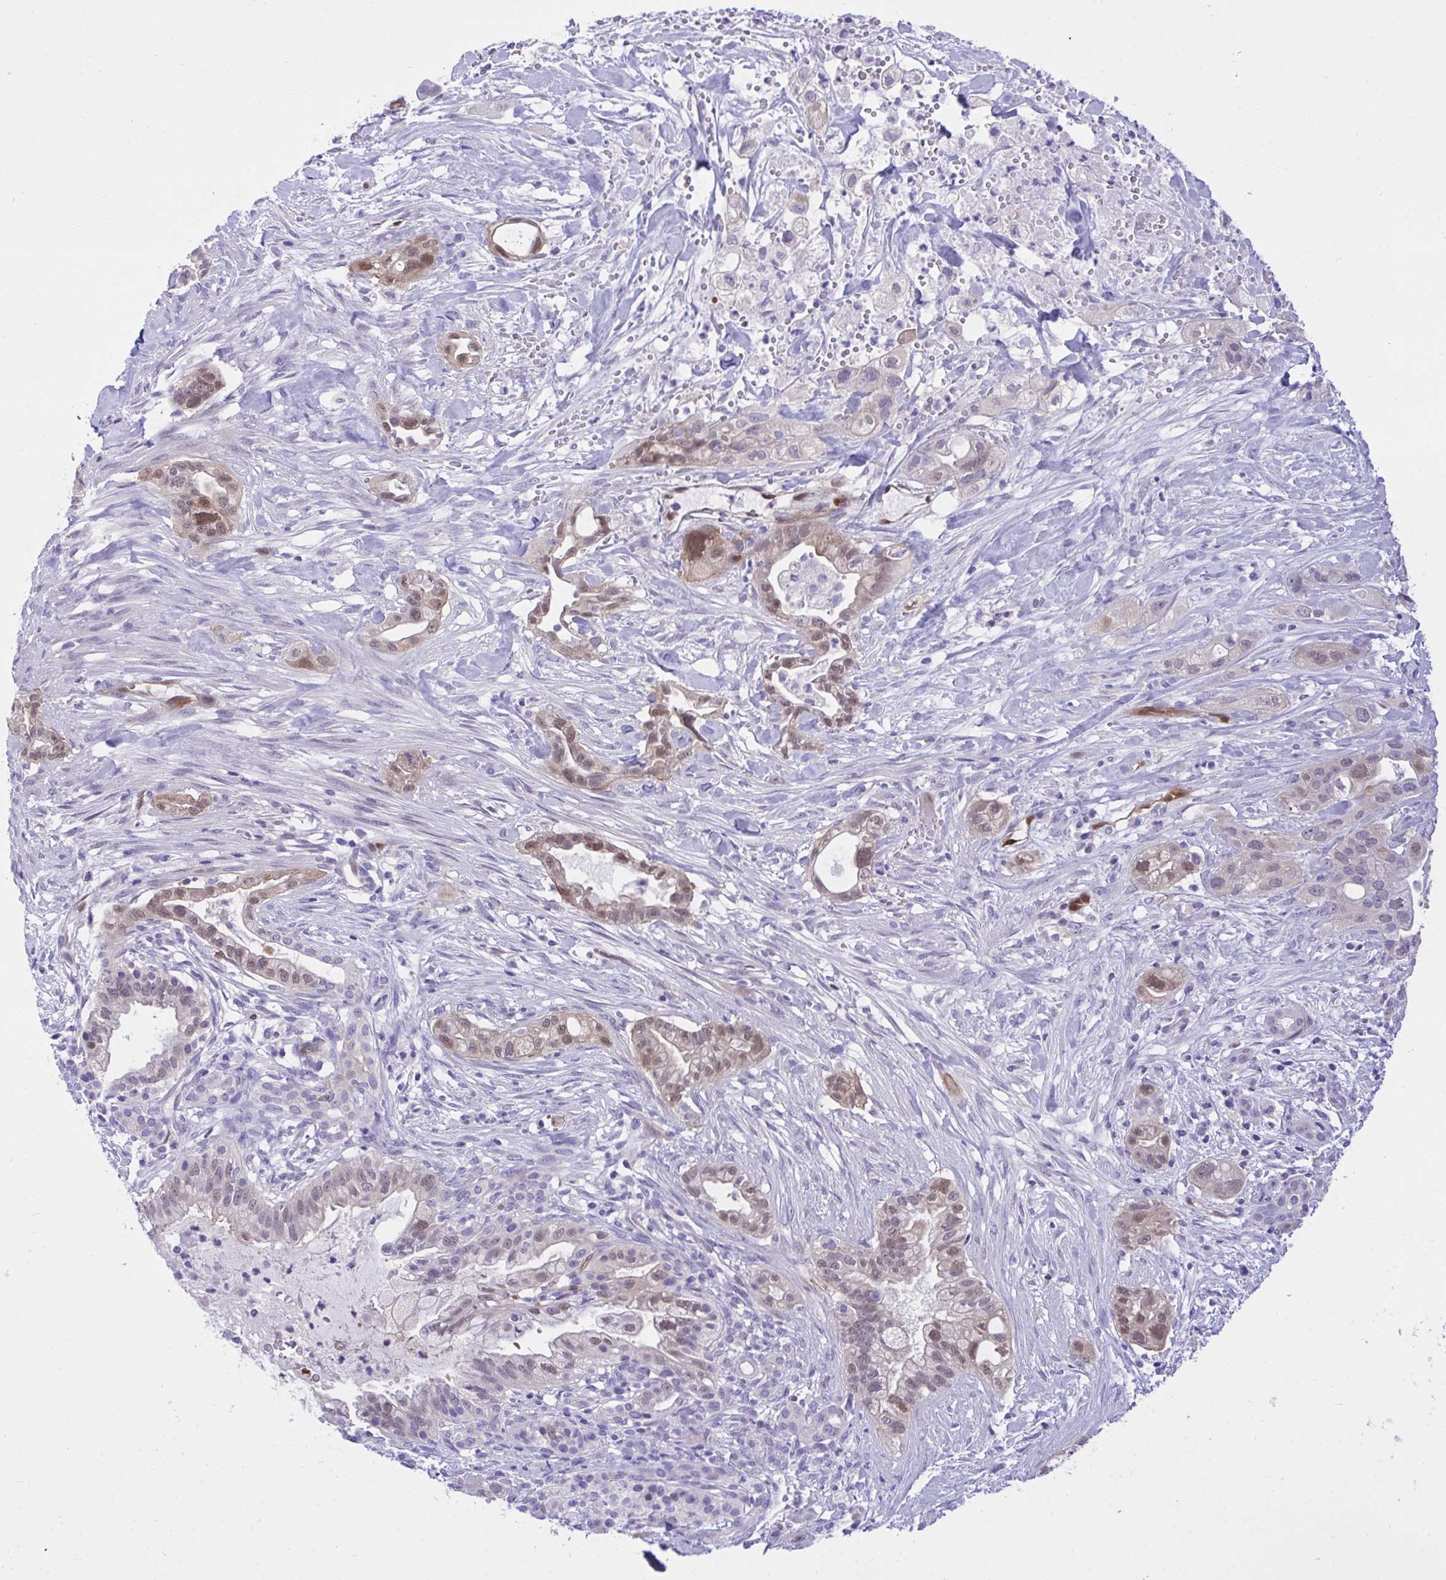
{"staining": {"intensity": "moderate", "quantity": ">75%", "location": "nuclear"}, "tissue": "pancreatic cancer", "cell_type": "Tumor cells", "image_type": "cancer", "snomed": [{"axis": "morphology", "description": "Adenocarcinoma, NOS"}, {"axis": "topography", "description": "Pancreas"}], "caption": "Tumor cells show medium levels of moderate nuclear positivity in about >75% of cells in pancreatic cancer (adenocarcinoma).", "gene": "PGM2L1", "patient": {"sex": "male", "age": 44}}